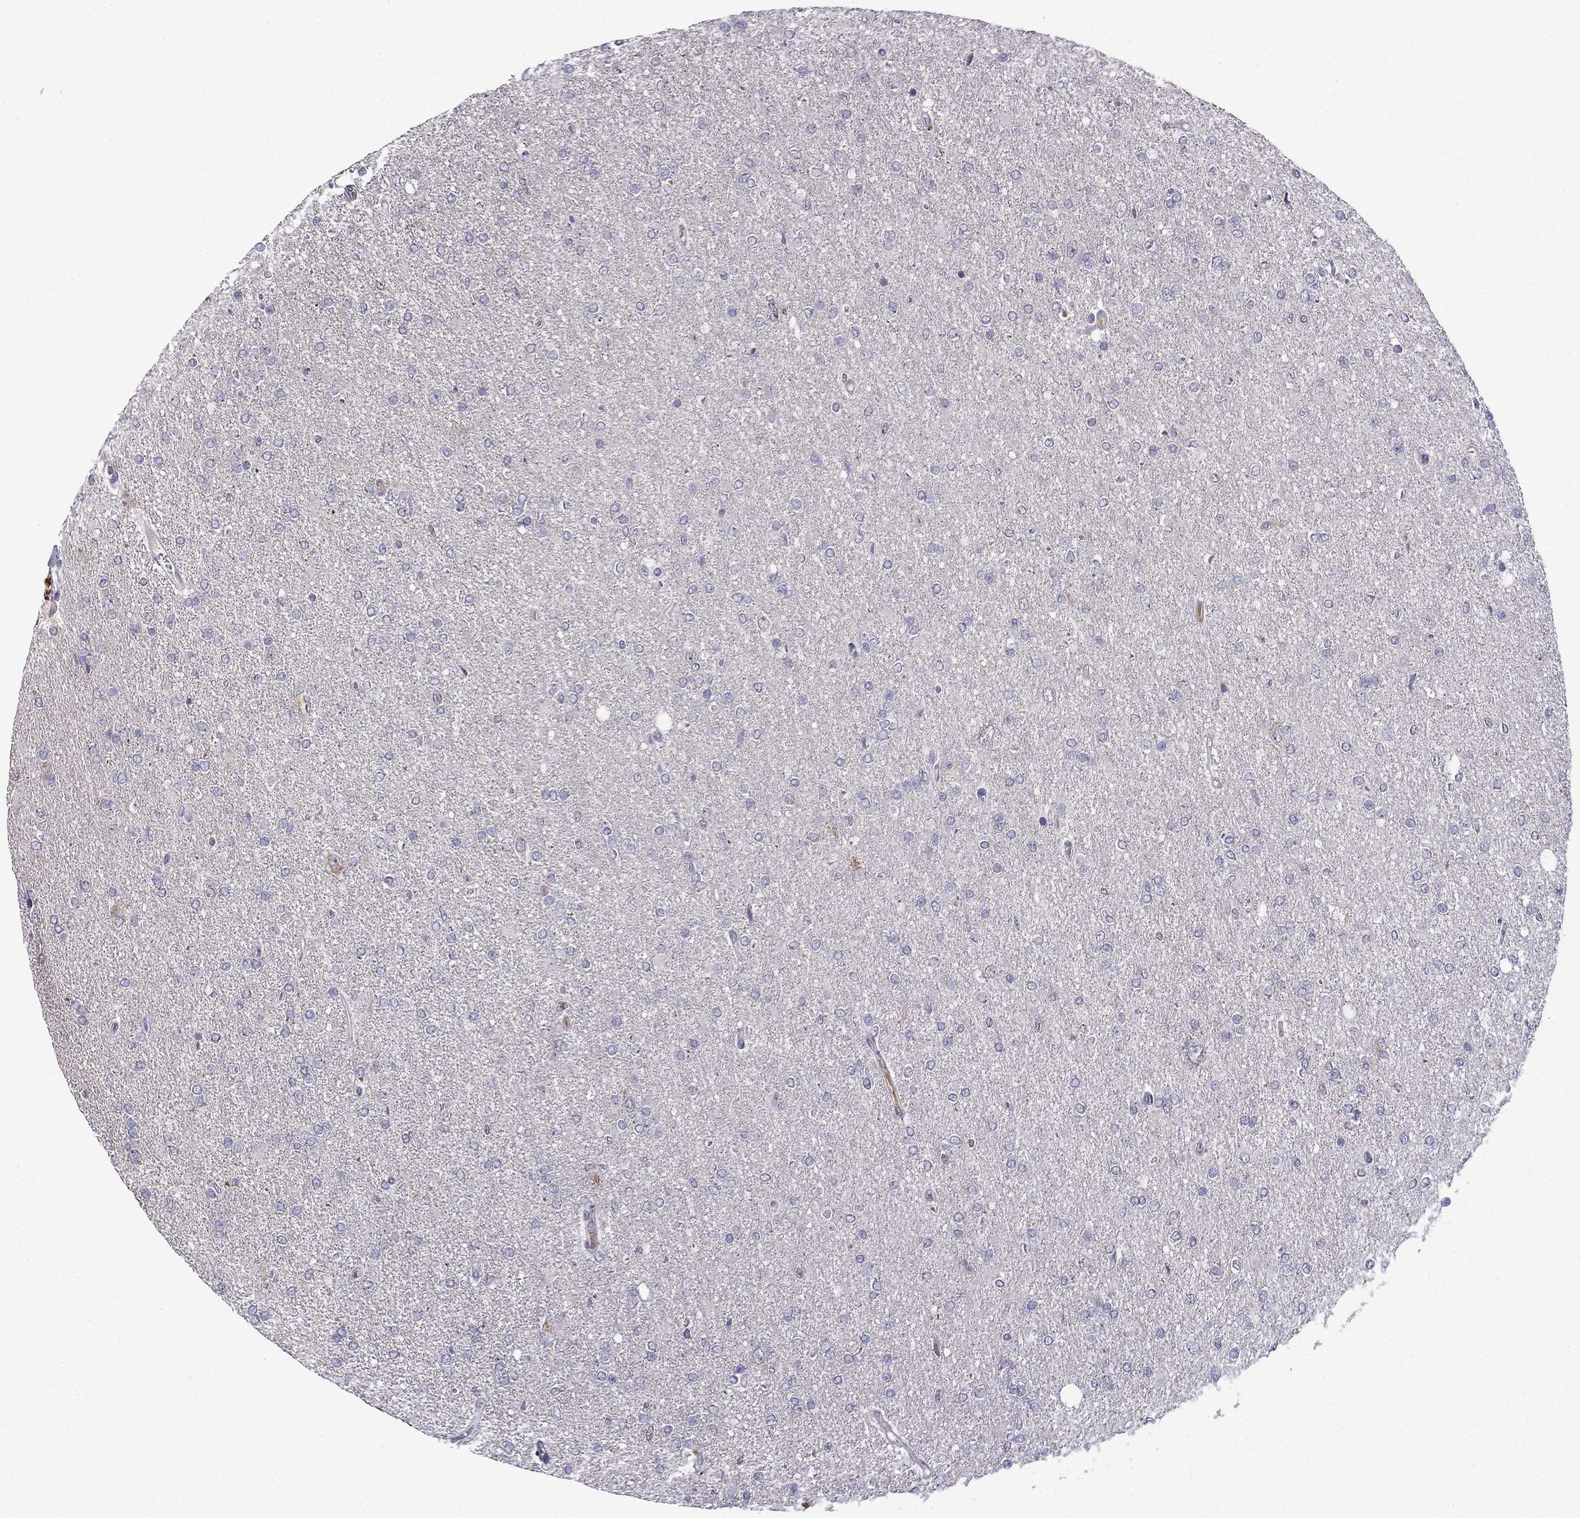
{"staining": {"intensity": "negative", "quantity": "none", "location": "none"}, "tissue": "glioma", "cell_type": "Tumor cells", "image_type": "cancer", "snomed": [{"axis": "morphology", "description": "Glioma, malignant, High grade"}, {"axis": "topography", "description": "Cerebral cortex"}], "caption": "Tumor cells are negative for protein expression in human glioma.", "gene": "UHRF1", "patient": {"sex": "male", "age": 70}}